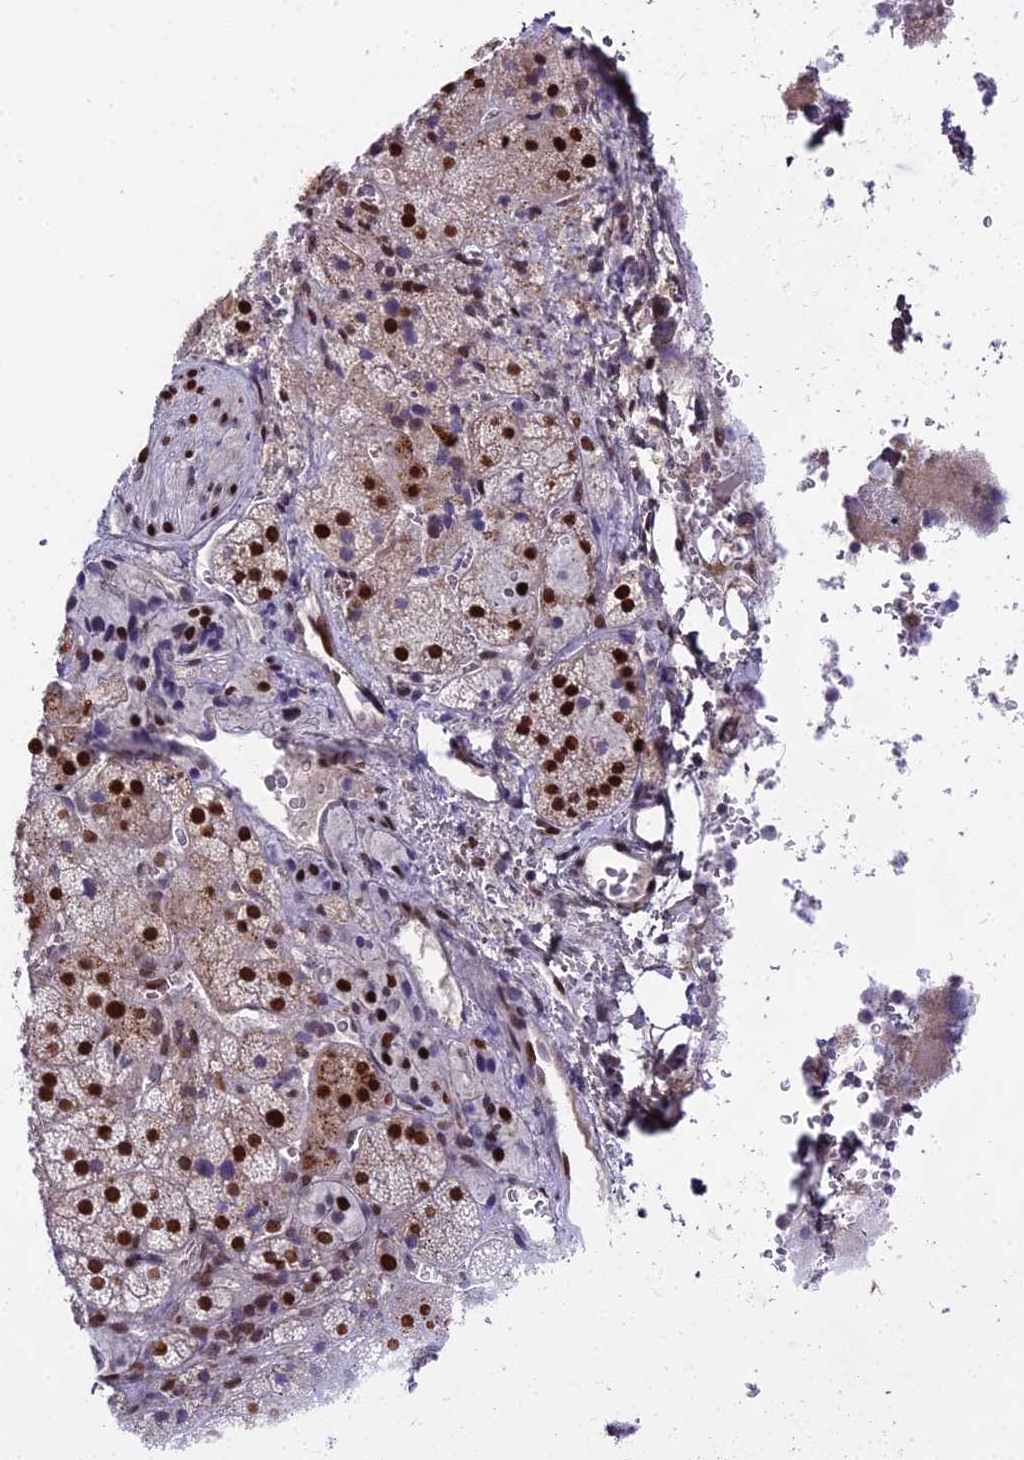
{"staining": {"intensity": "strong", "quantity": ">75%", "location": "nuclear"}, "tissue": "adrenal gland", "cell_type": "Glandular cells", "image_type": "normal", "snomed": [{"axis": "morphology", "description": "Normal tissue, NOS"}, {"axis": "topography", "description": "Adrenal gland"}], "caption": "High-magnification brightfield microscopy of benign adrenal gland stained with DAB (3,3'-diaminobenzidine) (brown) and counterstained with hematoxylin (blue). glandular cells exhibit strong nuclear positivity is present in approximately>75% of cells. (DAB (3,3'-diaminobenzidine) IHC with brightfield microscopy, high magnification).", "gene": "ZNF707", "patient": {"sex": "female", "age": 44}}